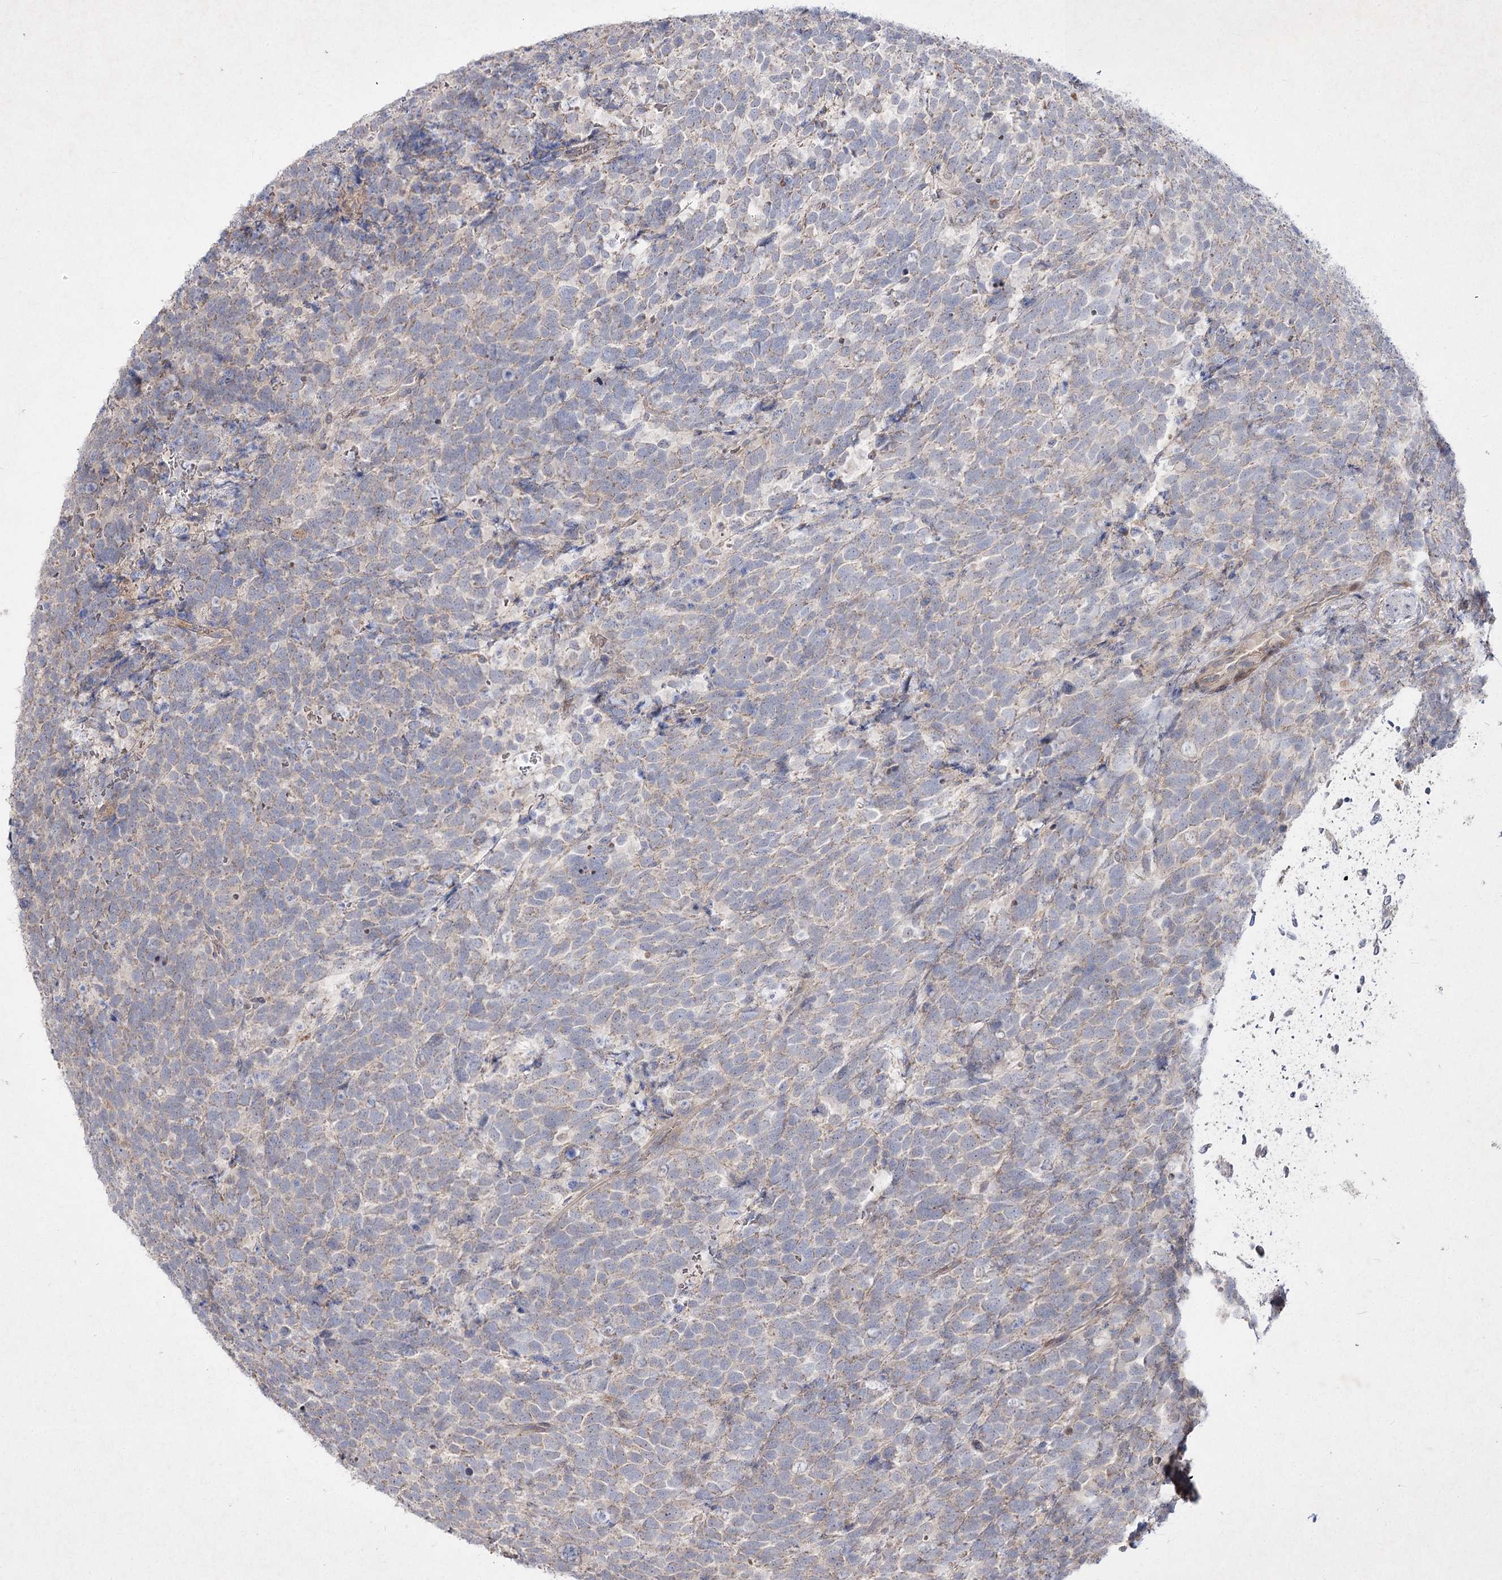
{"staining": {"intensity": "weak", "quantity": "25%-75%", "location": "cytoplasmic/membranous"}, "tissue": "urothelial cancer", "cell_type": "Tumor cells", "image_type": "cancer", "snomed": [{"axis": "morphology", "description": "Urothelial carcinoma, High grade"}, {"axis": "topography", "description": "Urinary bladder"}], "caption": "Human urothelial cancer stained for a protein (brown) exhibits weak cytoplasmic/membranous positive staining in about 25%-75% of tumor cells.", "gene": "CIB2", "patient": {"sex": "female", "age": 82}}